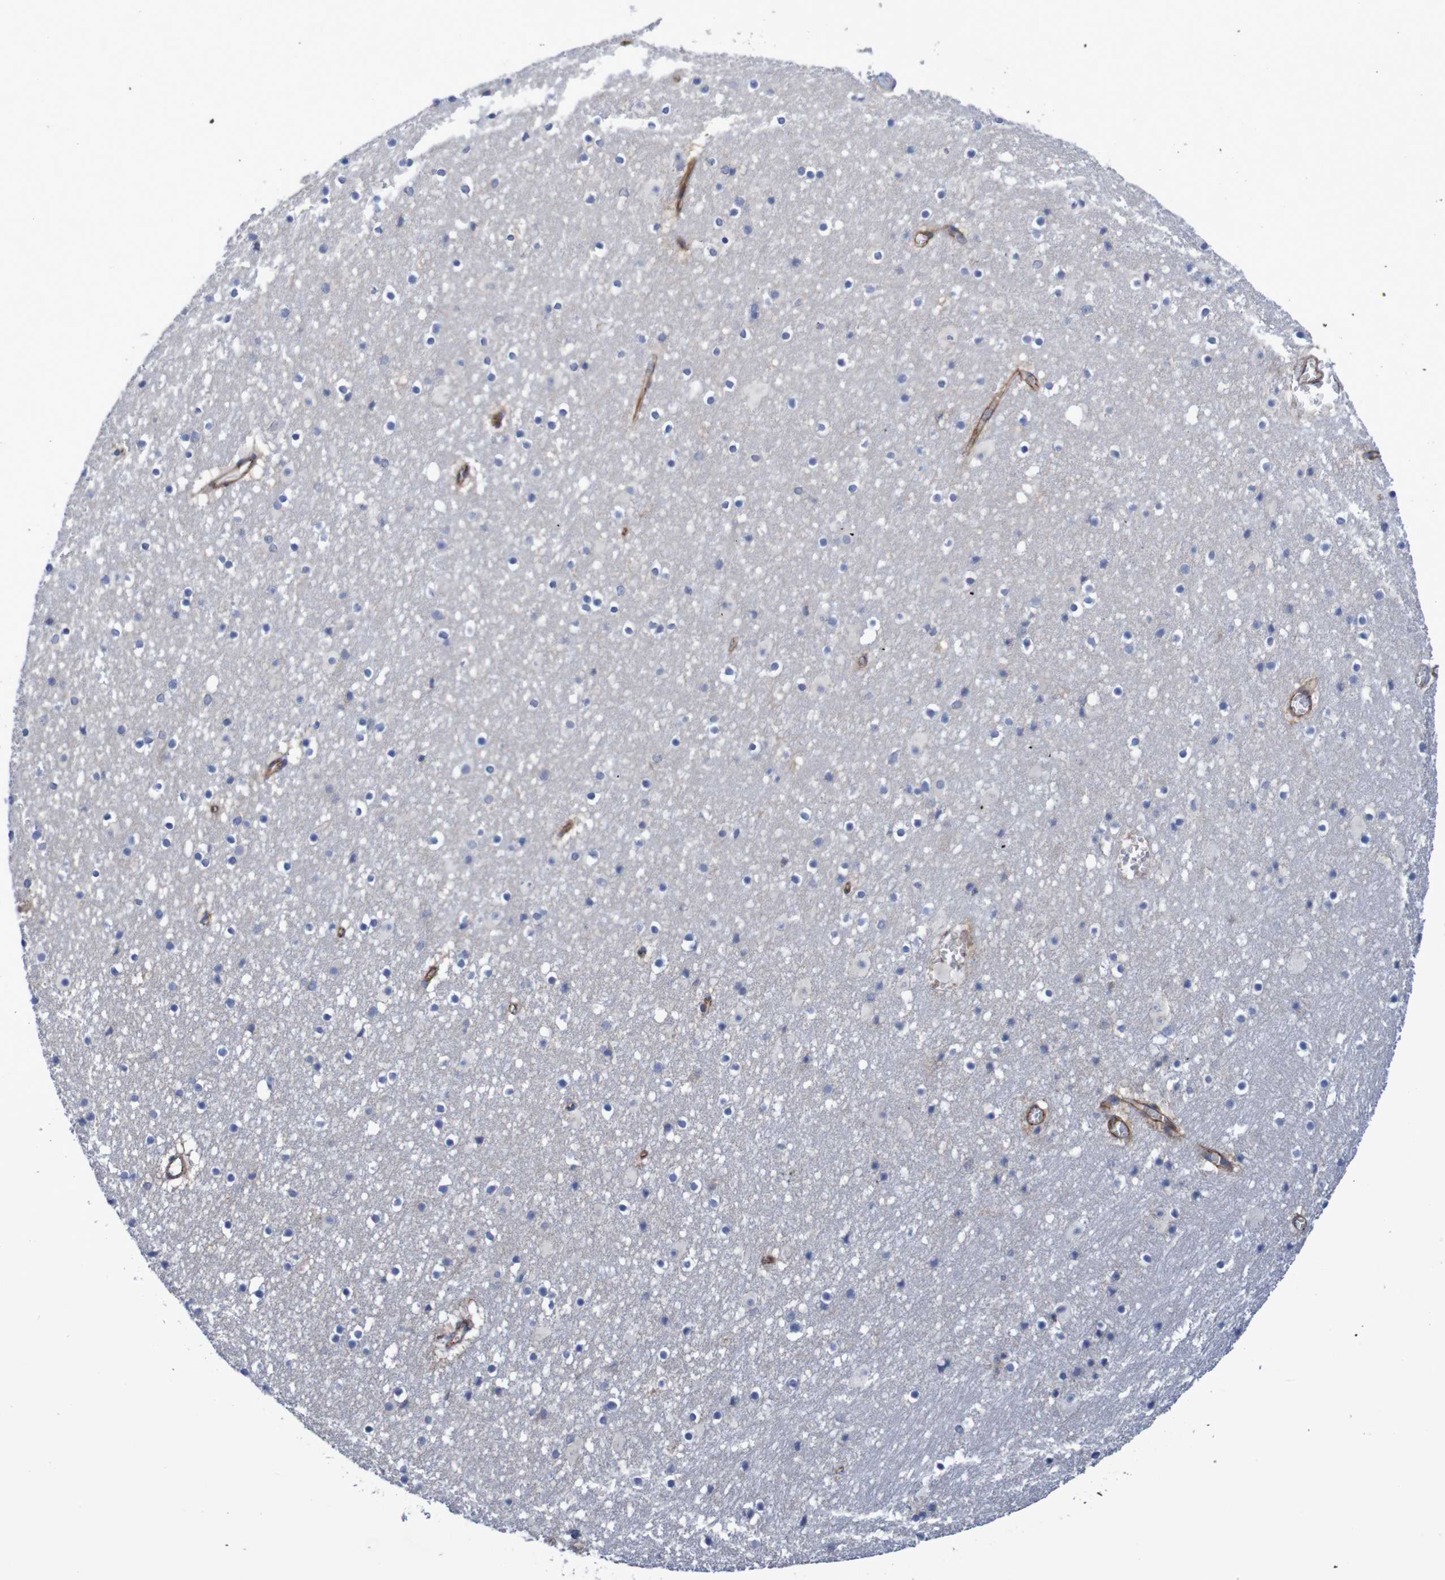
{"staining": {"intensity": "negative", "quantity": "none", "location": "none"}, "tissue": "caudate", "cell_type": "Glial cells", "image_type": "normal", "snomed": [{"axis": "morphology", "description": "Normal tissue, NOS"}, {"axis": "topography", "description": "Lateral ventricle wall"}], "caption": "IHC of normal caudate exhibits no staining in glial cells.", "gene": "NECTIN2", "patient": {"sex": "male", "age": 45}}